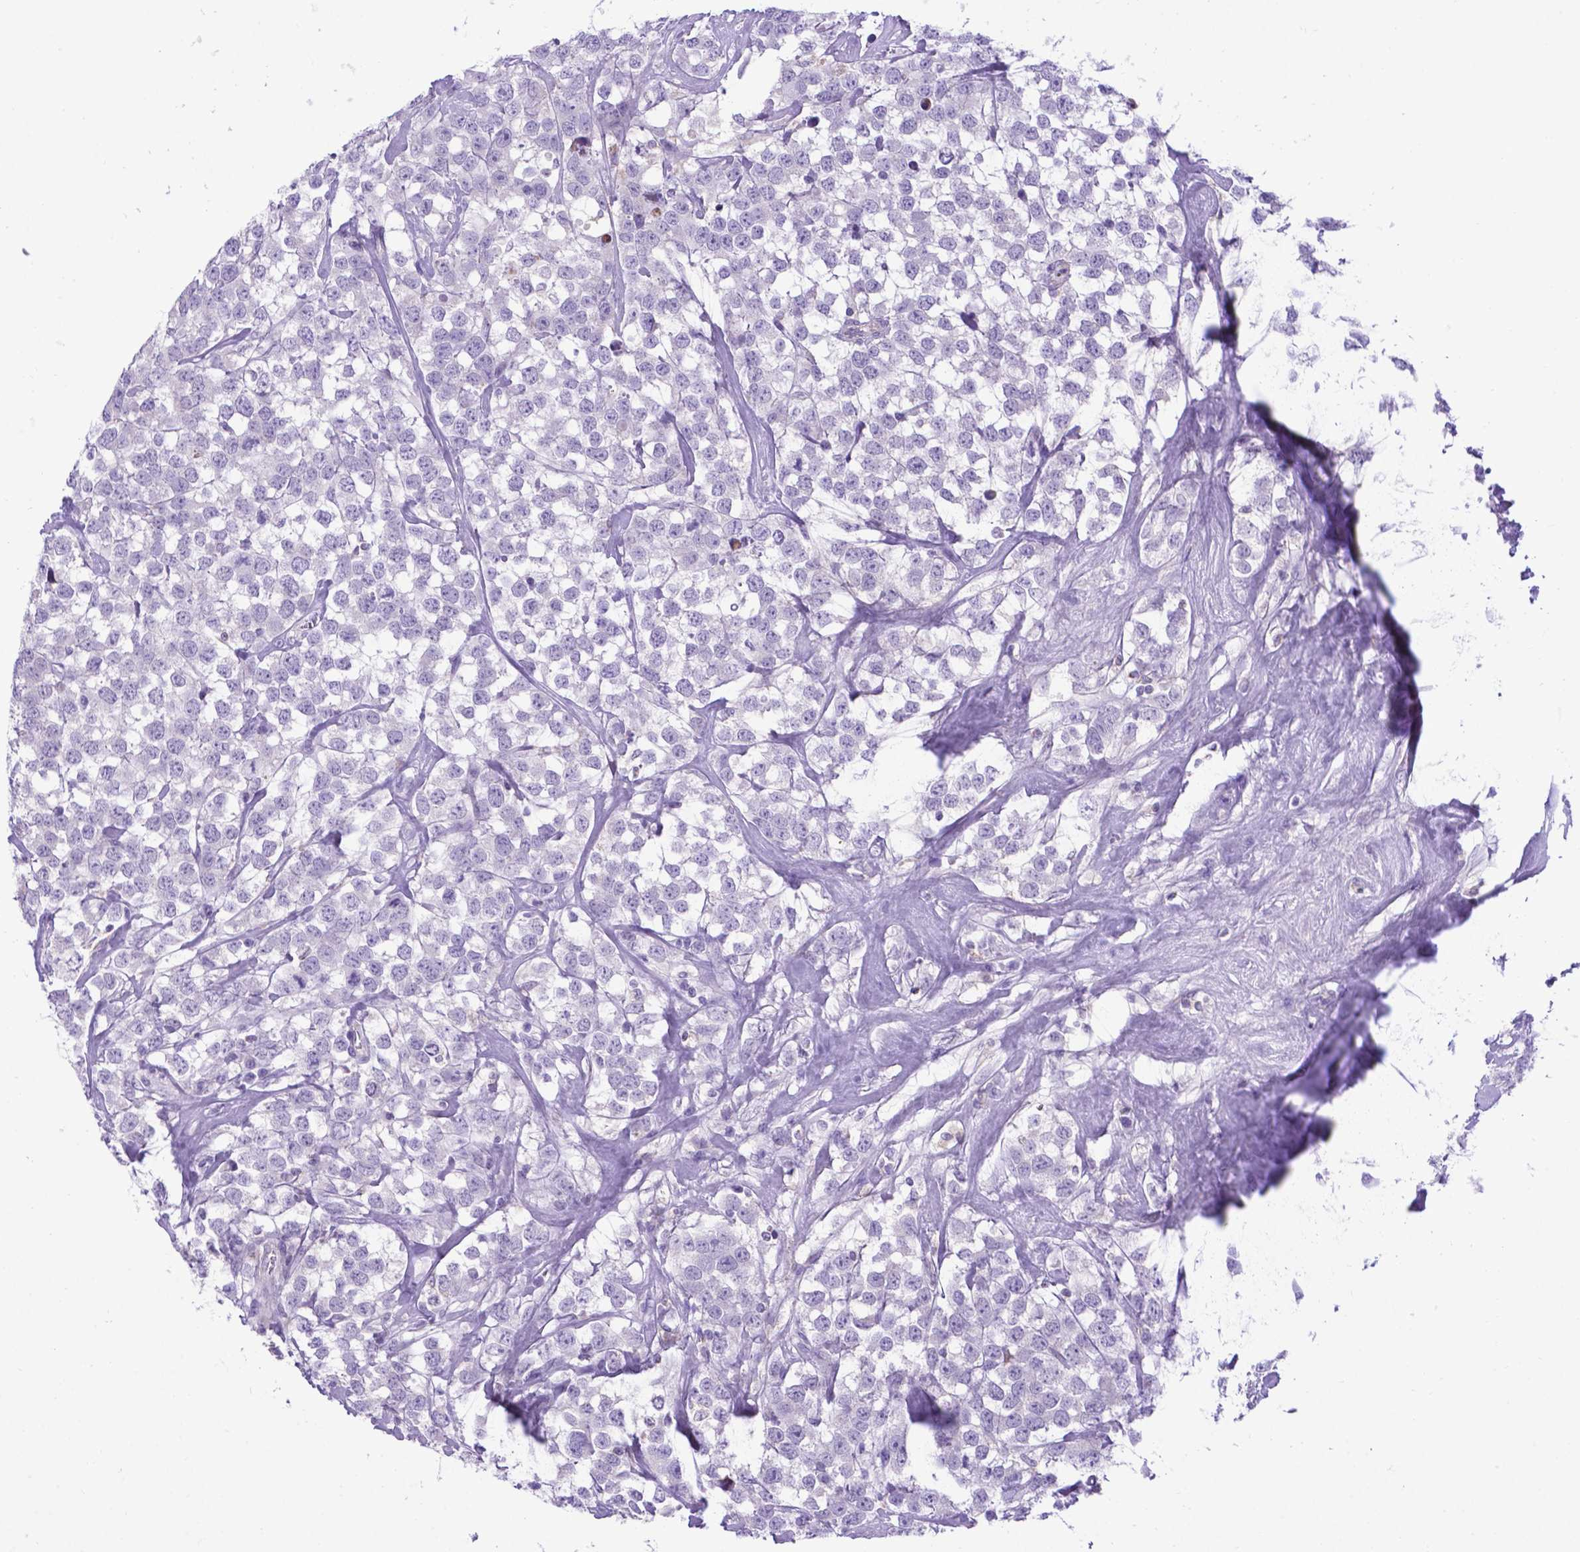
{"staining": {"intensity": "negative", "quantity": "none", "location": "none"}, "tissue": "testis cancer", "cell_type": "Tumor cells", "image_type": "cancer", "snomed": [{"axis": "morphology", "description": "Seminoma, NOS"}, {"axis": "topography", "description": "Testis"}], "caption": "Immunohistochemistry of testis cancer displays no expression in tumor cells.", "gene": "POU3F3", "patient": {"sex": "male", "age": 59}}